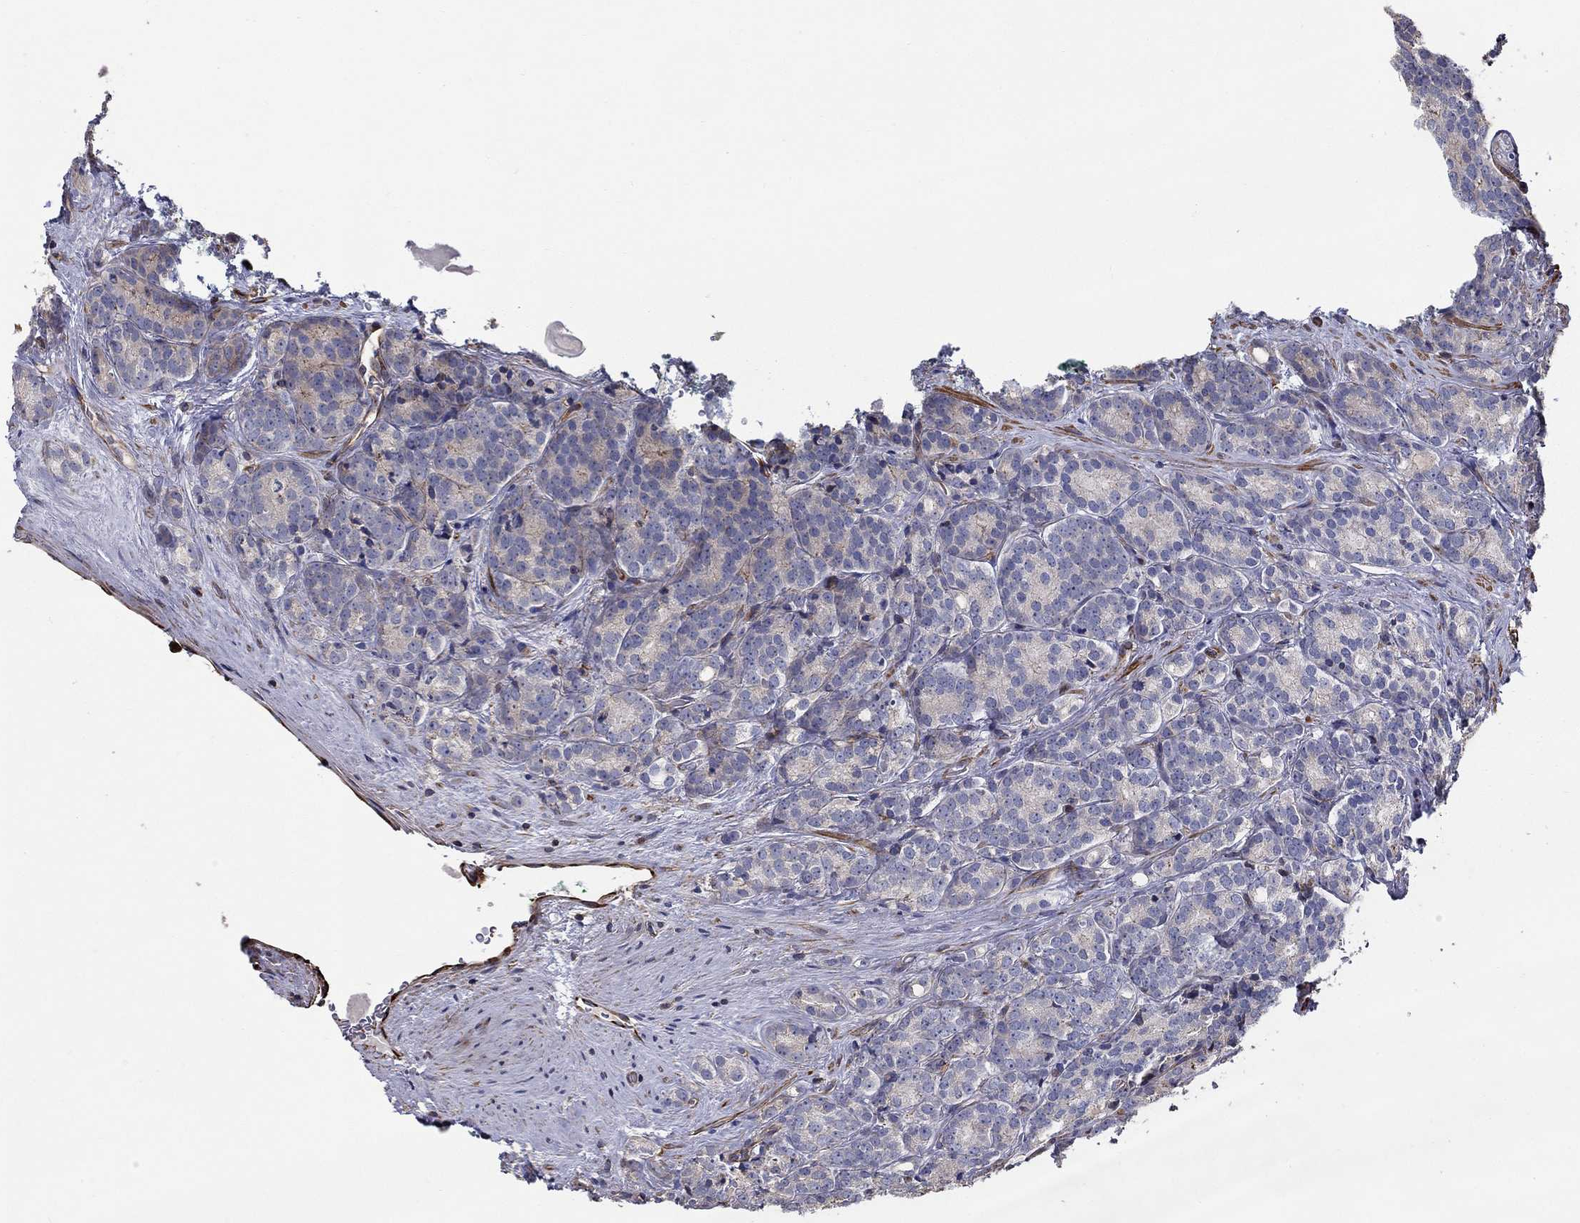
{"staining": {"intensity": "weak", "quantity": "<25%", "location": "cytoplasmic/membranous"}, "tissue": "prostate cancer", "cell_type": "Tumor cells", "image_type": "cancer", "snomed": [{"axis": "morphology", "description": "Adenocarcinoma, NOS"}, {"axis": "topography", "description": "Prostate"}], "caption": "IHC histopathology image of neoplastic tissue: human prostate adenocarcinoma stained with DAB (3,3'-diaminobenzidine) demonstrates no significant protein positivity in tumor cells.", "gene": "NPHP1", "patient": {"sex": "male", "age": 71}}